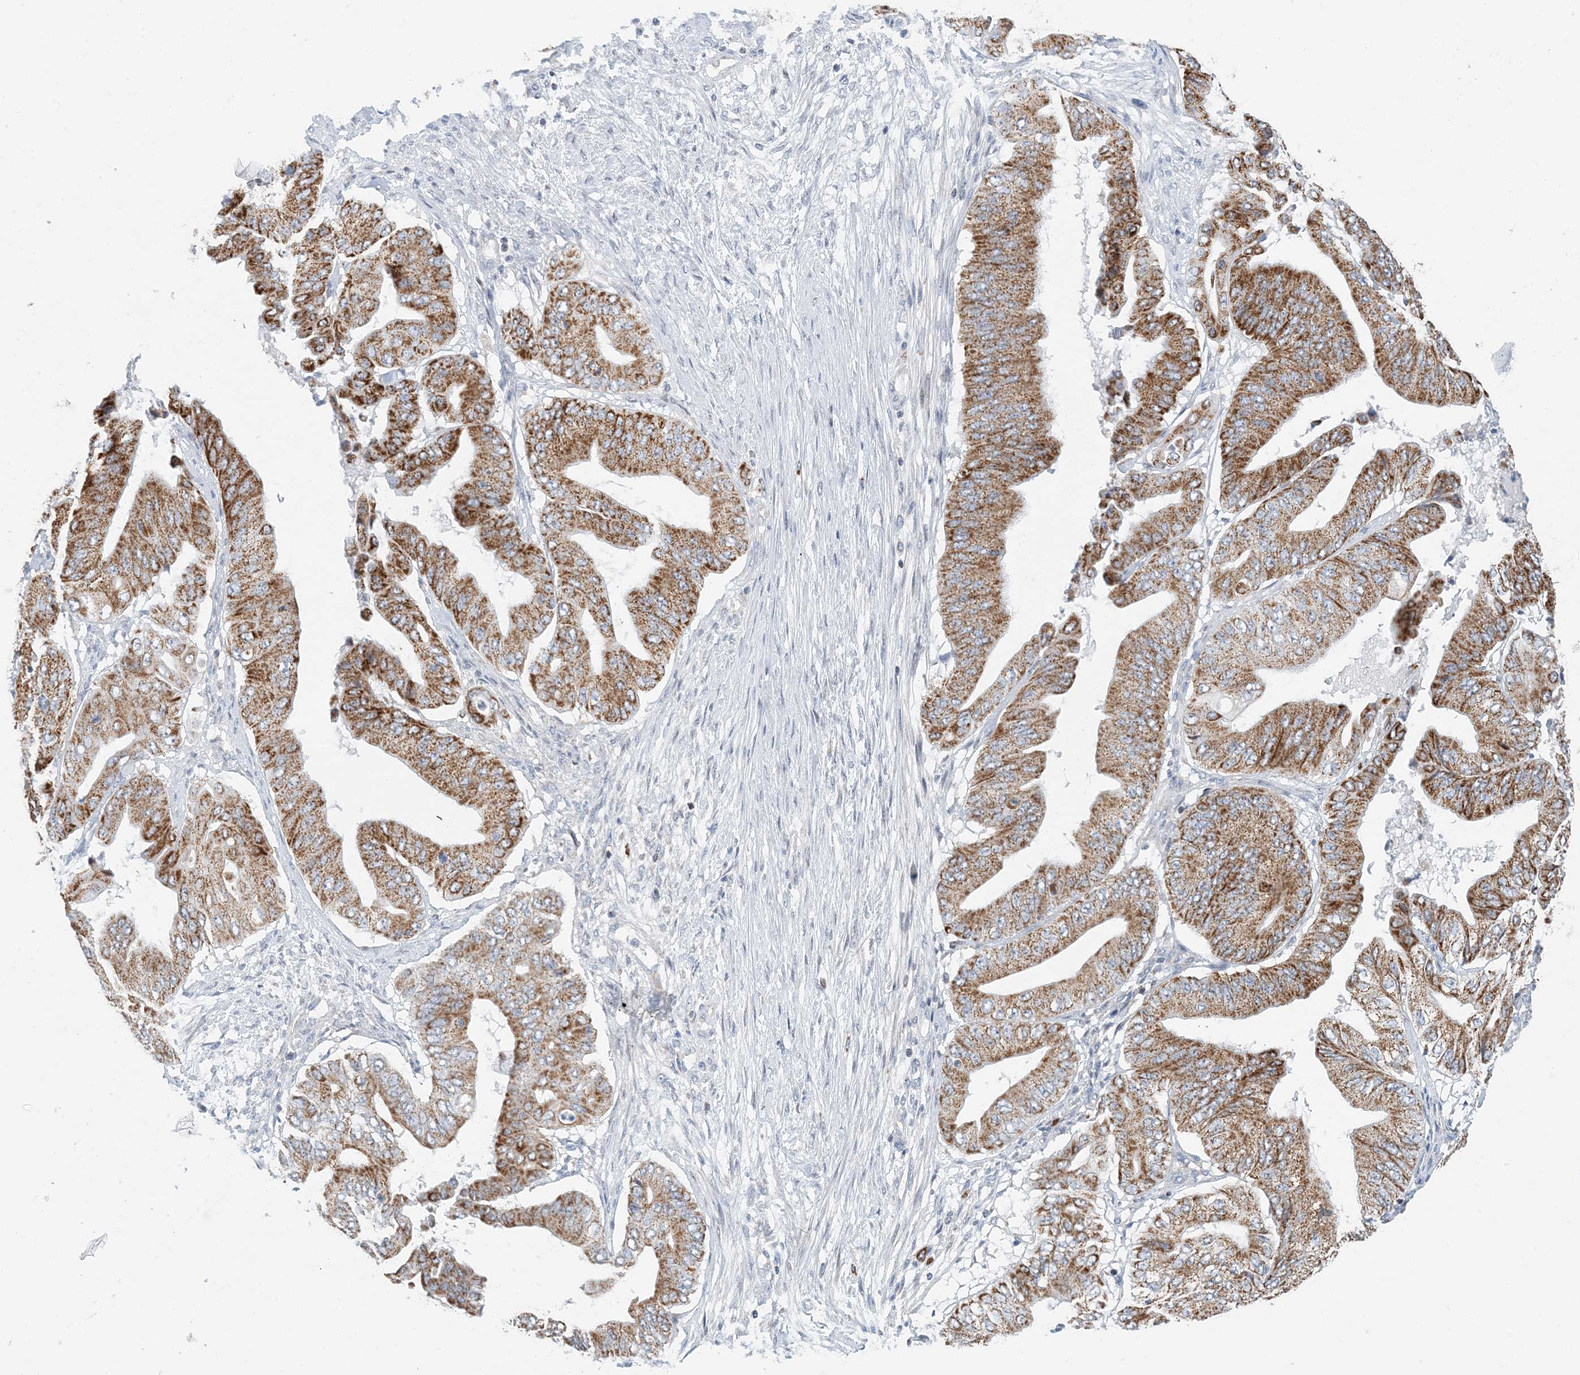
{"staining": {"intensity": "strong", "quantity": "25%-75%", "location": "cytoplasmic/membranous"}, "tissue": "pancreatic cancer", "cell_type": "Tumor cells", "image_type": "cancer", "snomed": [{"axis": "morphology", "description": "Adenocarcinoma, NOS"}, {"axis": "topography", "description": "Pancreas"}], "caption": "Immunohistochemistry of pancreatic adenocarcinoma exhibits high levels of strong cytoplasmic/membranous staining in approximately 25%-75% of tumor cells.", "gene": "BDH1", "patient": {"sex": "female", "age": 77}}